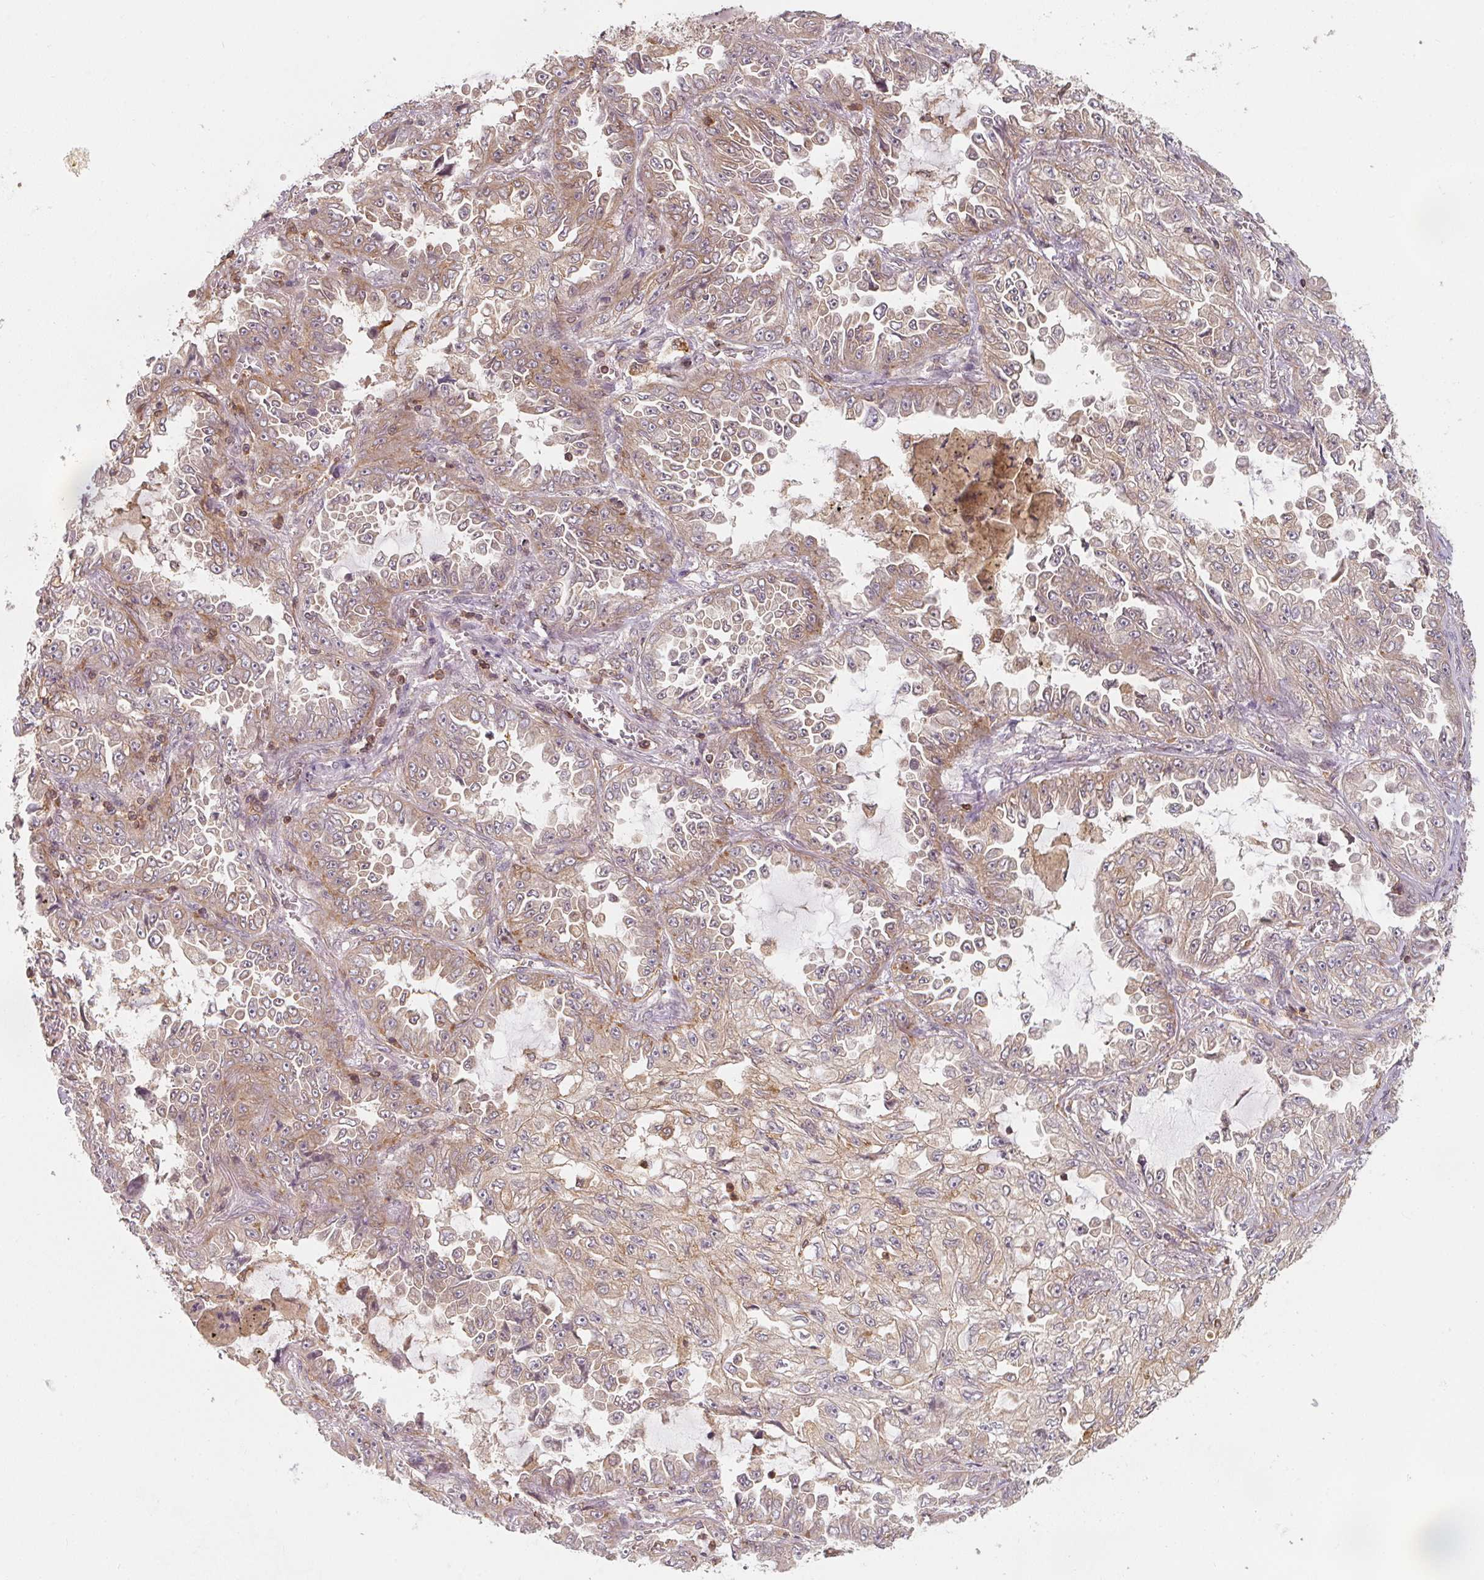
{"staining": {"intensity": "weak", "quantity": "<25%", "location": "cytoplasmic/membranous"}, "tissue": "lung cancer", "cell_type": "Tumor cells", "image_type": "cancer", "snomed": [{"axis": "morphology", "description": "Adenocarcinoma, NOS"}, {"axis": "topography", "description": "Lung"}], "caption": "Immunohistochemistry histopathology image of human lung adenocarcinoma stained for a protein (brown), which exhibits no expression in tumor cells.", "gene": "ANKRD13A", "patient": {"sex": "female", "age": 52}}